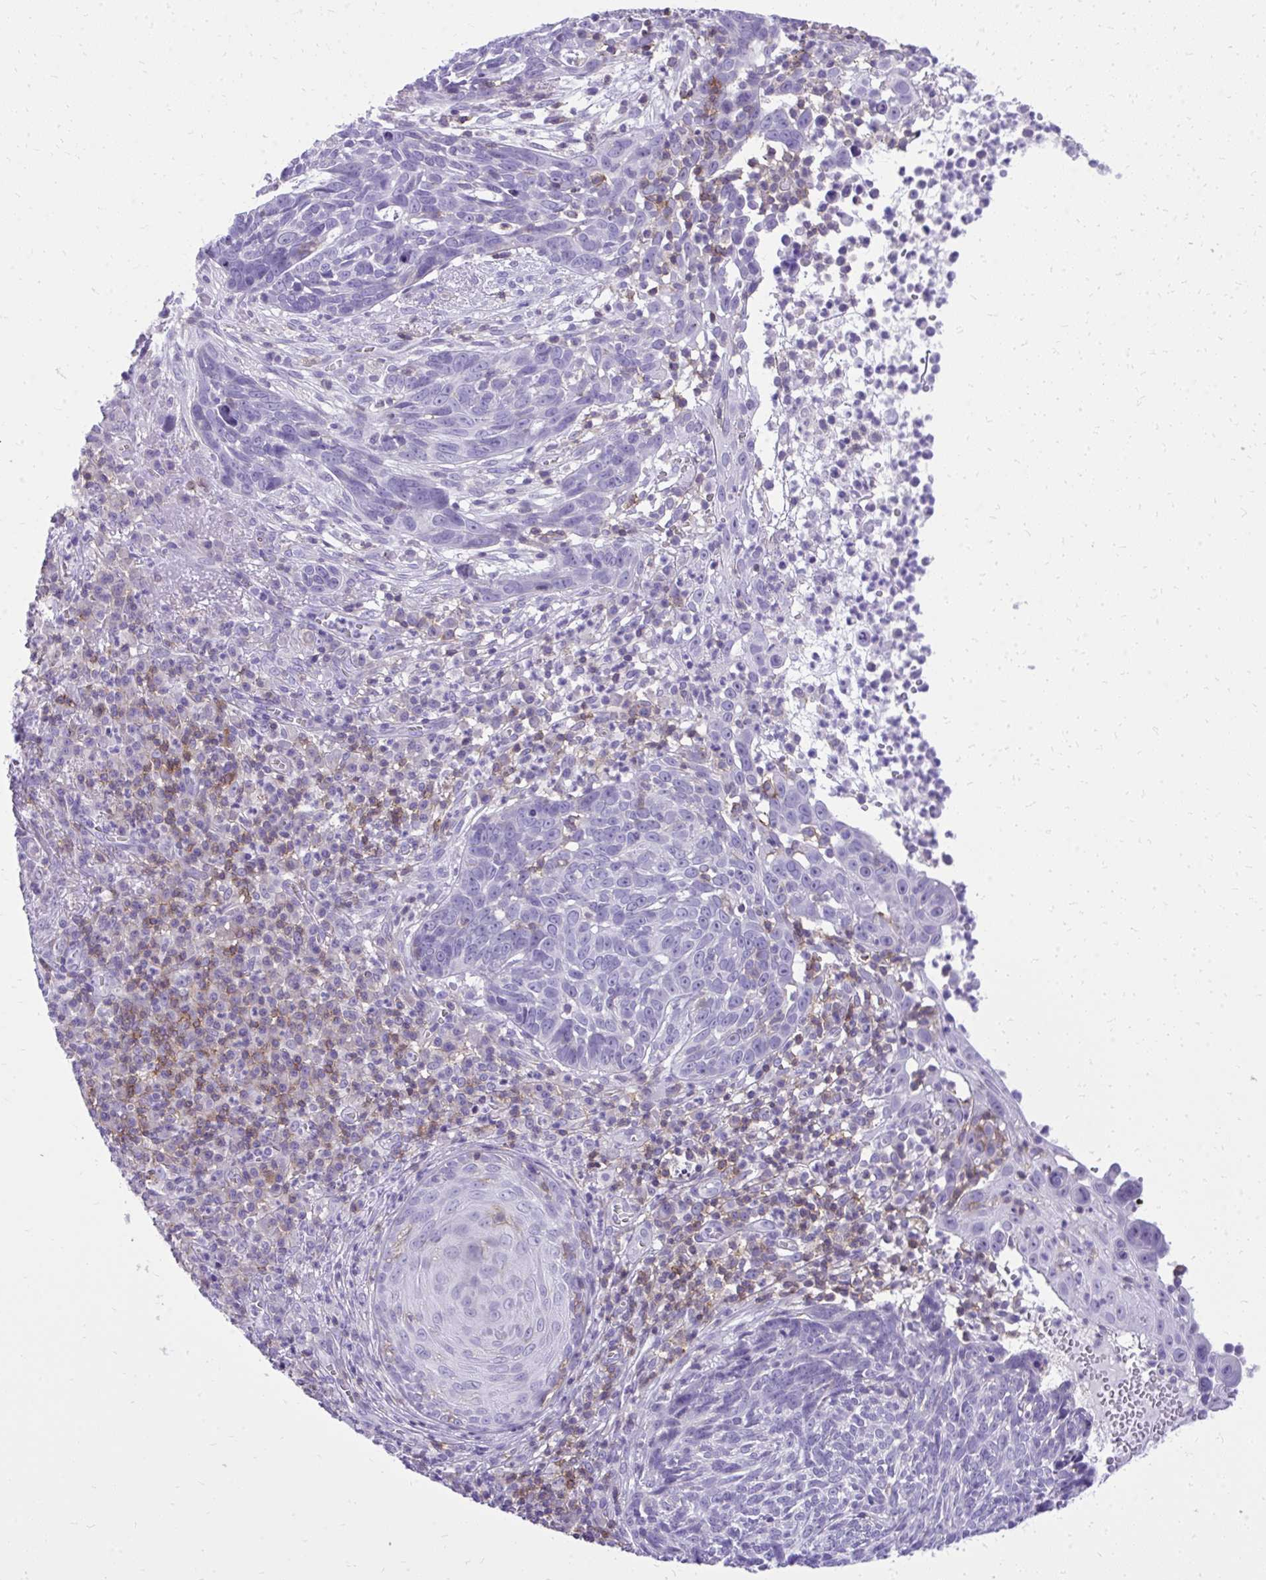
{"staining": {"intensity": "negative", "quantity": "none", "location": "none"}, "tissue": "skin cancer", "cell_type": "Tumor cells", "image_type": "cancer", "snomed": [{"axis": "morphology", "description": "Basal cell carcinoma"}, {"axis": "topography", "description": "Skin"}, {"axis": "topography", "description": "Skin of face"}], "caption": "IHC image of human skin cancer (basal cell carcinoma) stained for a protein (brown), which demonstrates no staining in tumor cells.", "gene": "GPRIN3", "patient": {"sex": "female", "age": 95}}